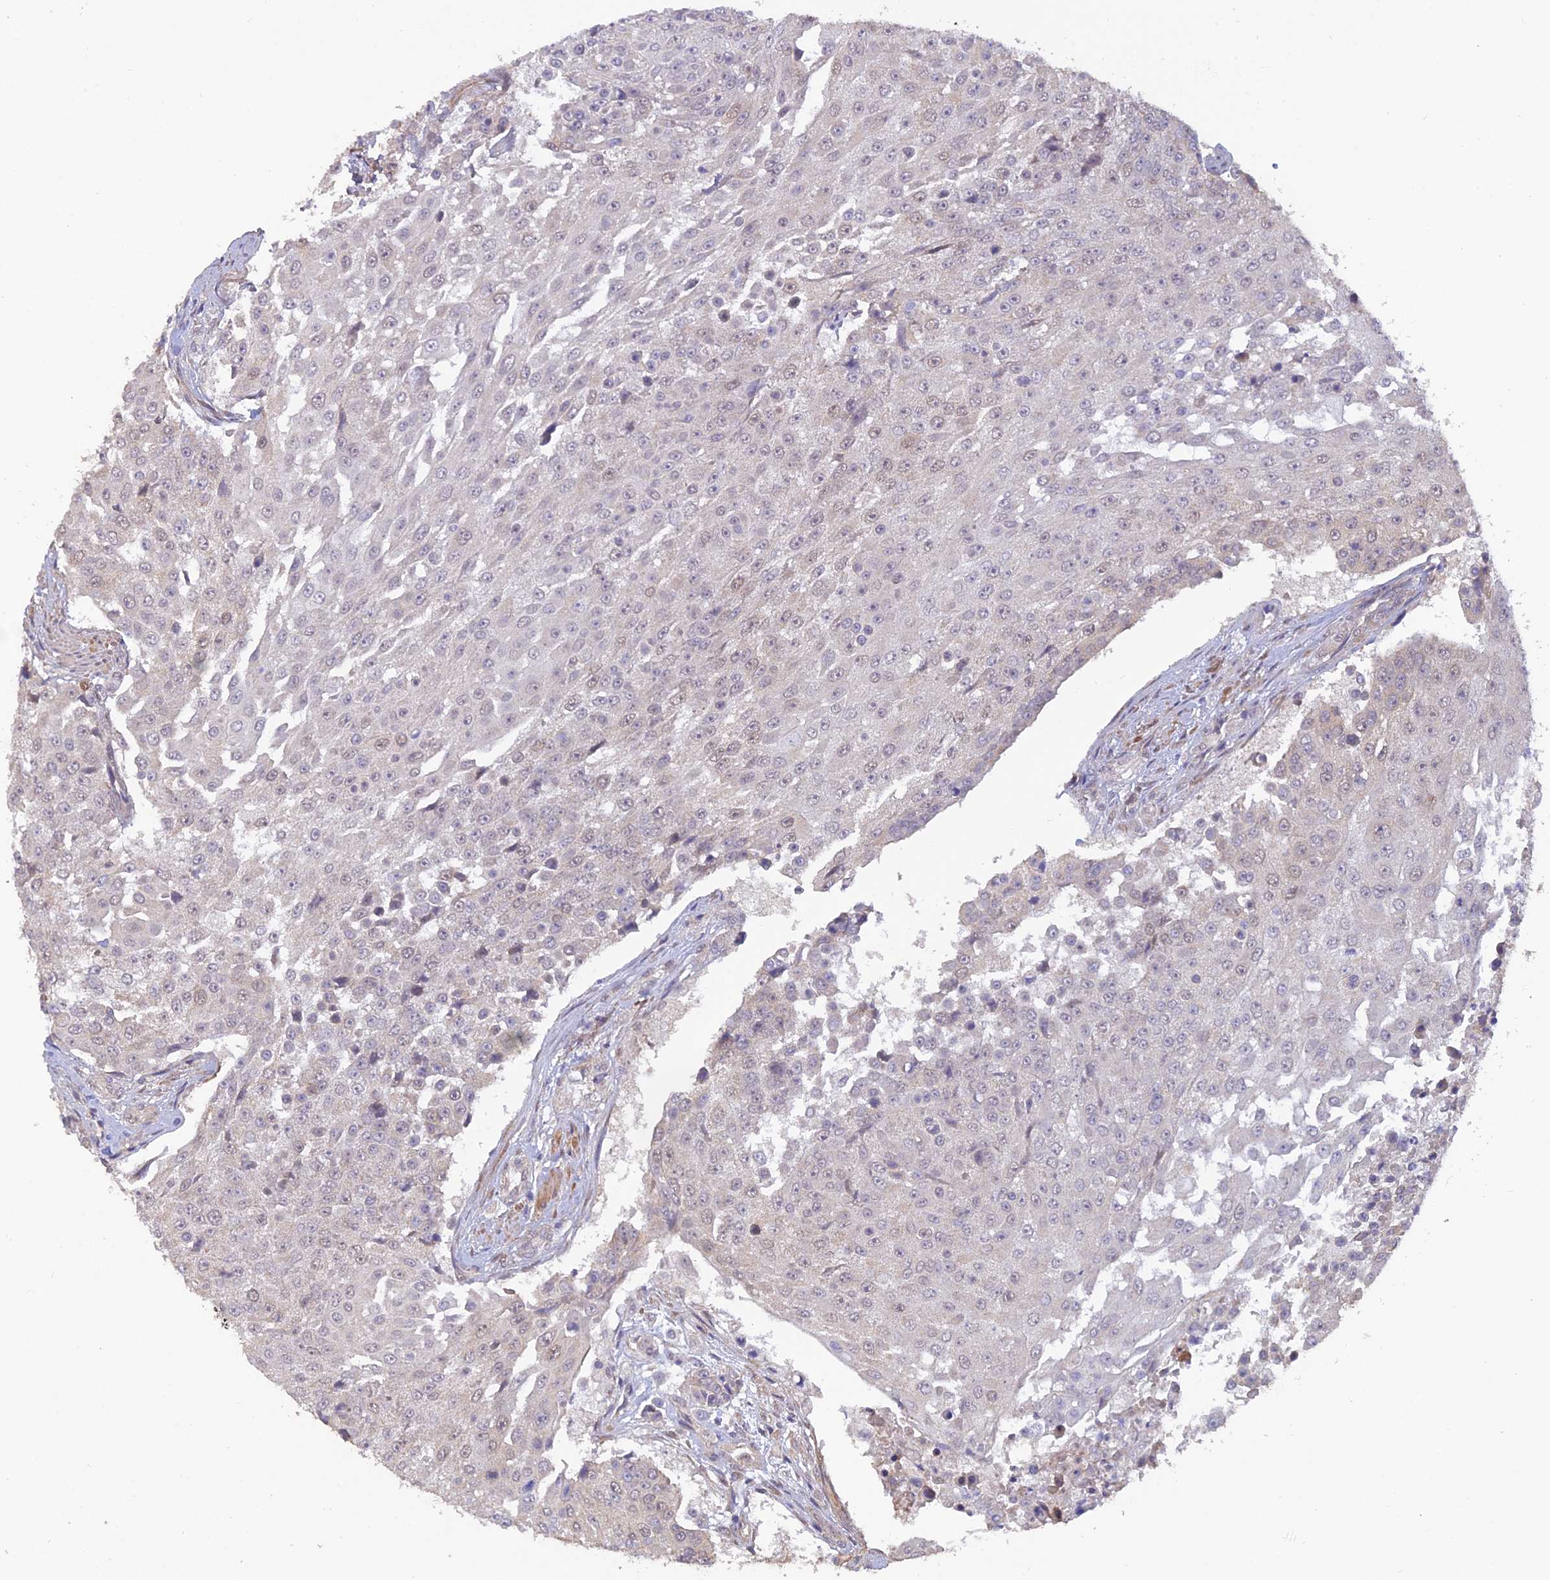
{"staining": {"intensity": "negative", "quantity": "none", "location": "none"}, "tissue": "urothelial cancer", "cell_type": "Tumor cells", "image_type": "cancer", "snomed": [{"axis": "morphology", "description": "Urothelial carcinoma, High grade"}, {"axis": "topography", "description": "Urinary bladder"}], "caption": "High magnification brightfield microscopy of urothelial carcinoma (high-grade) stained with DAB (brown) and counterstained with hematoxylin (blue): tumor cells show no significant expression. (DAB (3,3'-diaminobenzidine) IHC, high magnification).", "gene": "PAGR1", "patient": {"sex": "female", "age": 63}}